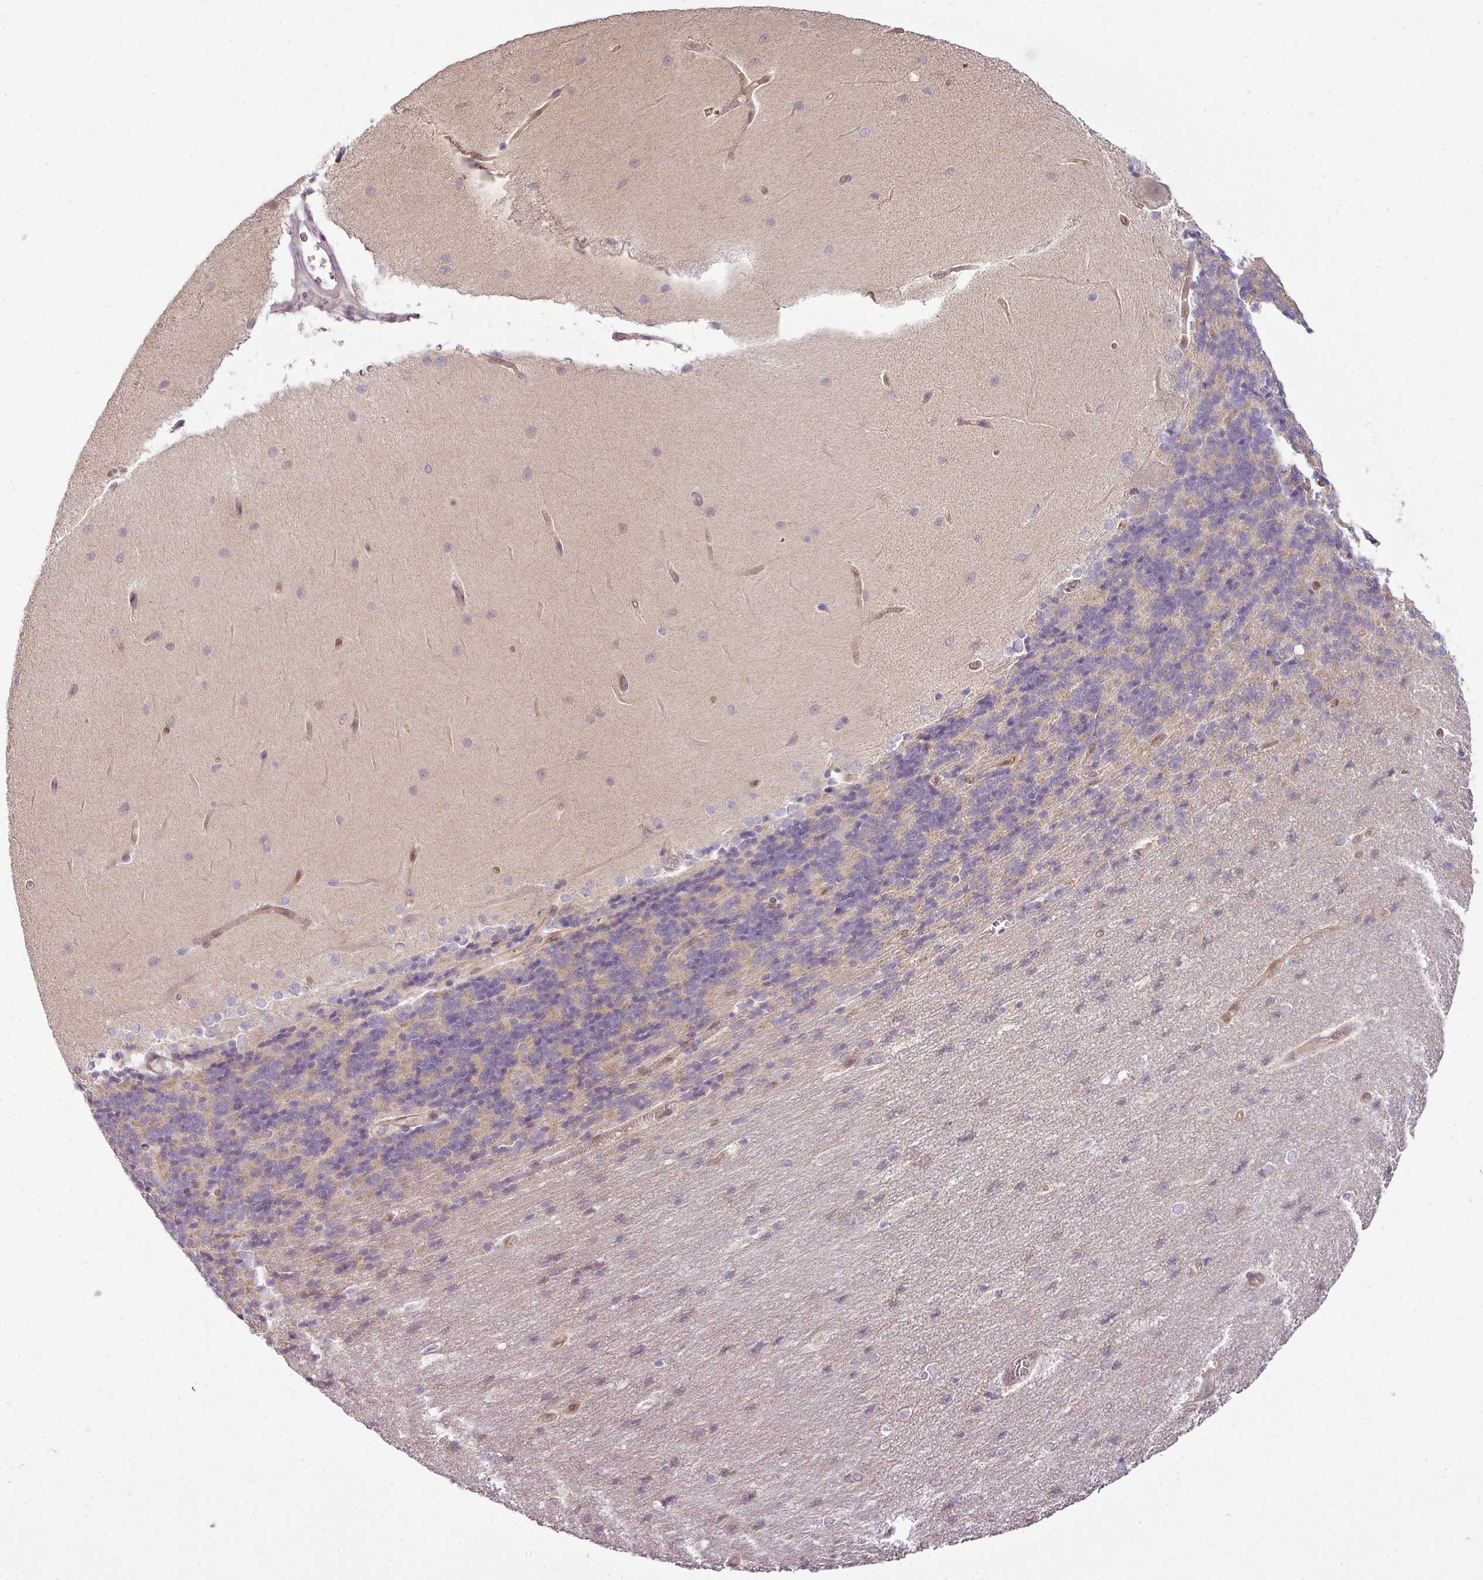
{"staining": {"intensity": "moderate", "quantity": "25%-75%", "location": "cytoplasmic/membranous"}, "tissue": "cerebellum", "cell_type": "Cells in granular layer", "image_type": "normal", "snomed": [{"axis": "morphology", "description": "Normal tissue, NOS"}, {"axis": "topography", "description": "Cerebellum"}], "caption": "Brown immunohistochemical staining in unremarkable cerebellum reveals moderate cytoplasmic/membranous staining in about 25%-75% of cells in granular layer. The protein of interest is stained brown, and the nuclei are stained in blue (DAB IHC with brightfield microscopy, high magnification).", "gene": "LY75", "patient": {"sex": "female", "age": 54}}